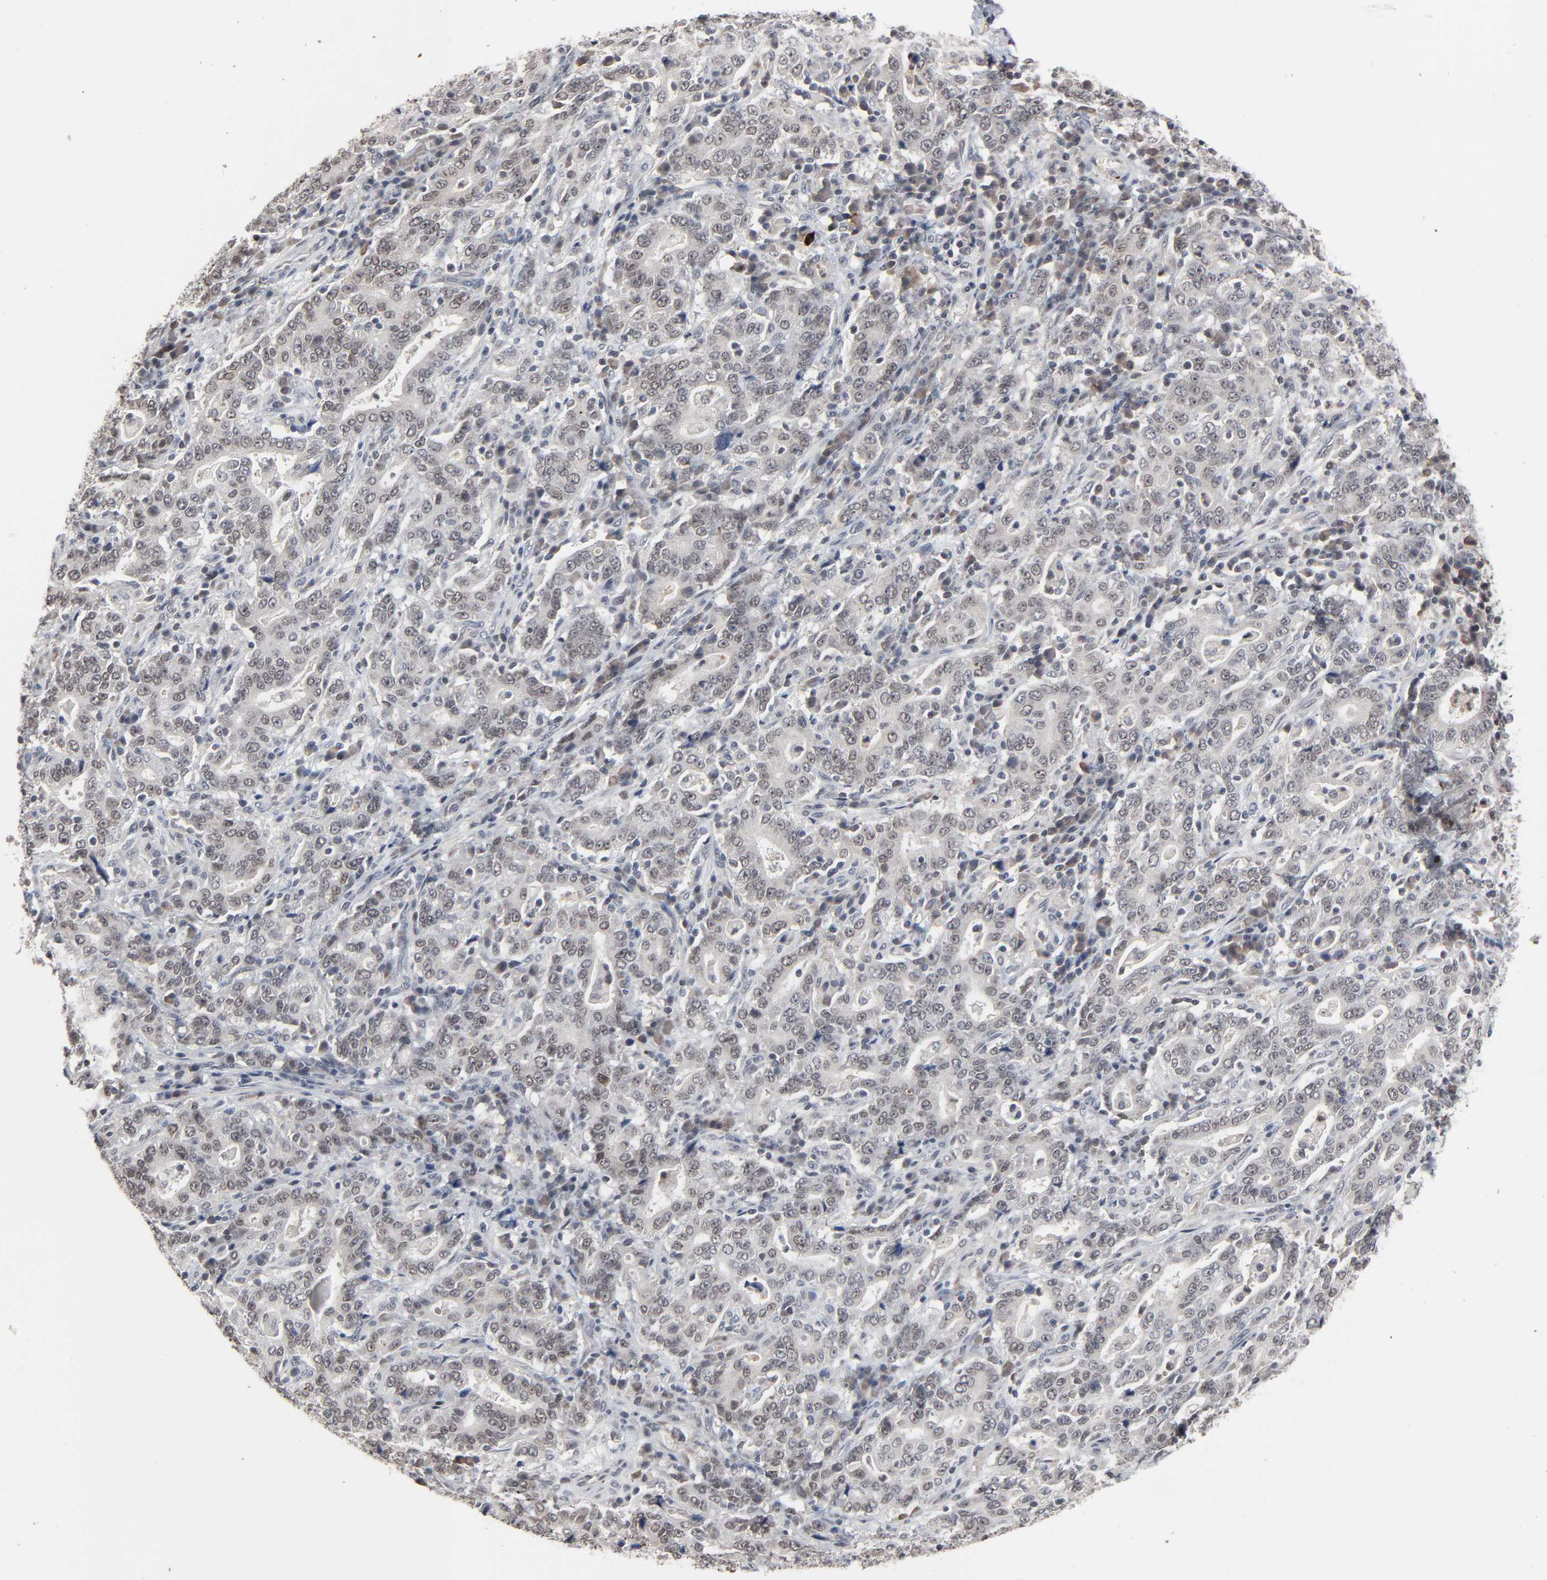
{"staining": {"intensity": "weak", "quantity": "25%-75%", "location": "cytoplasmic/membranous"}, "tissue": "stomach cancer", "cell_type": "Tumor cells", "image_type": "cancer", "snomed": [{"axis": "morphology", "description": "Normal tissue, NOS"}, {"axis": "morphology", "description": "Adenocarcinoma, NOS"}, {"axis": "topography", "description": "Stomach, upper"}, {"axis": "topography", "description": "Stomach"}], "caption": "There is low levels of weak cytoplasmic/membranous staining in tumor cells of stomach cancer, as demonstrated by immunohistochemical staining (brown color).", "gene": "ZNF419", "patient": {"sex": "male", "age": 59}}